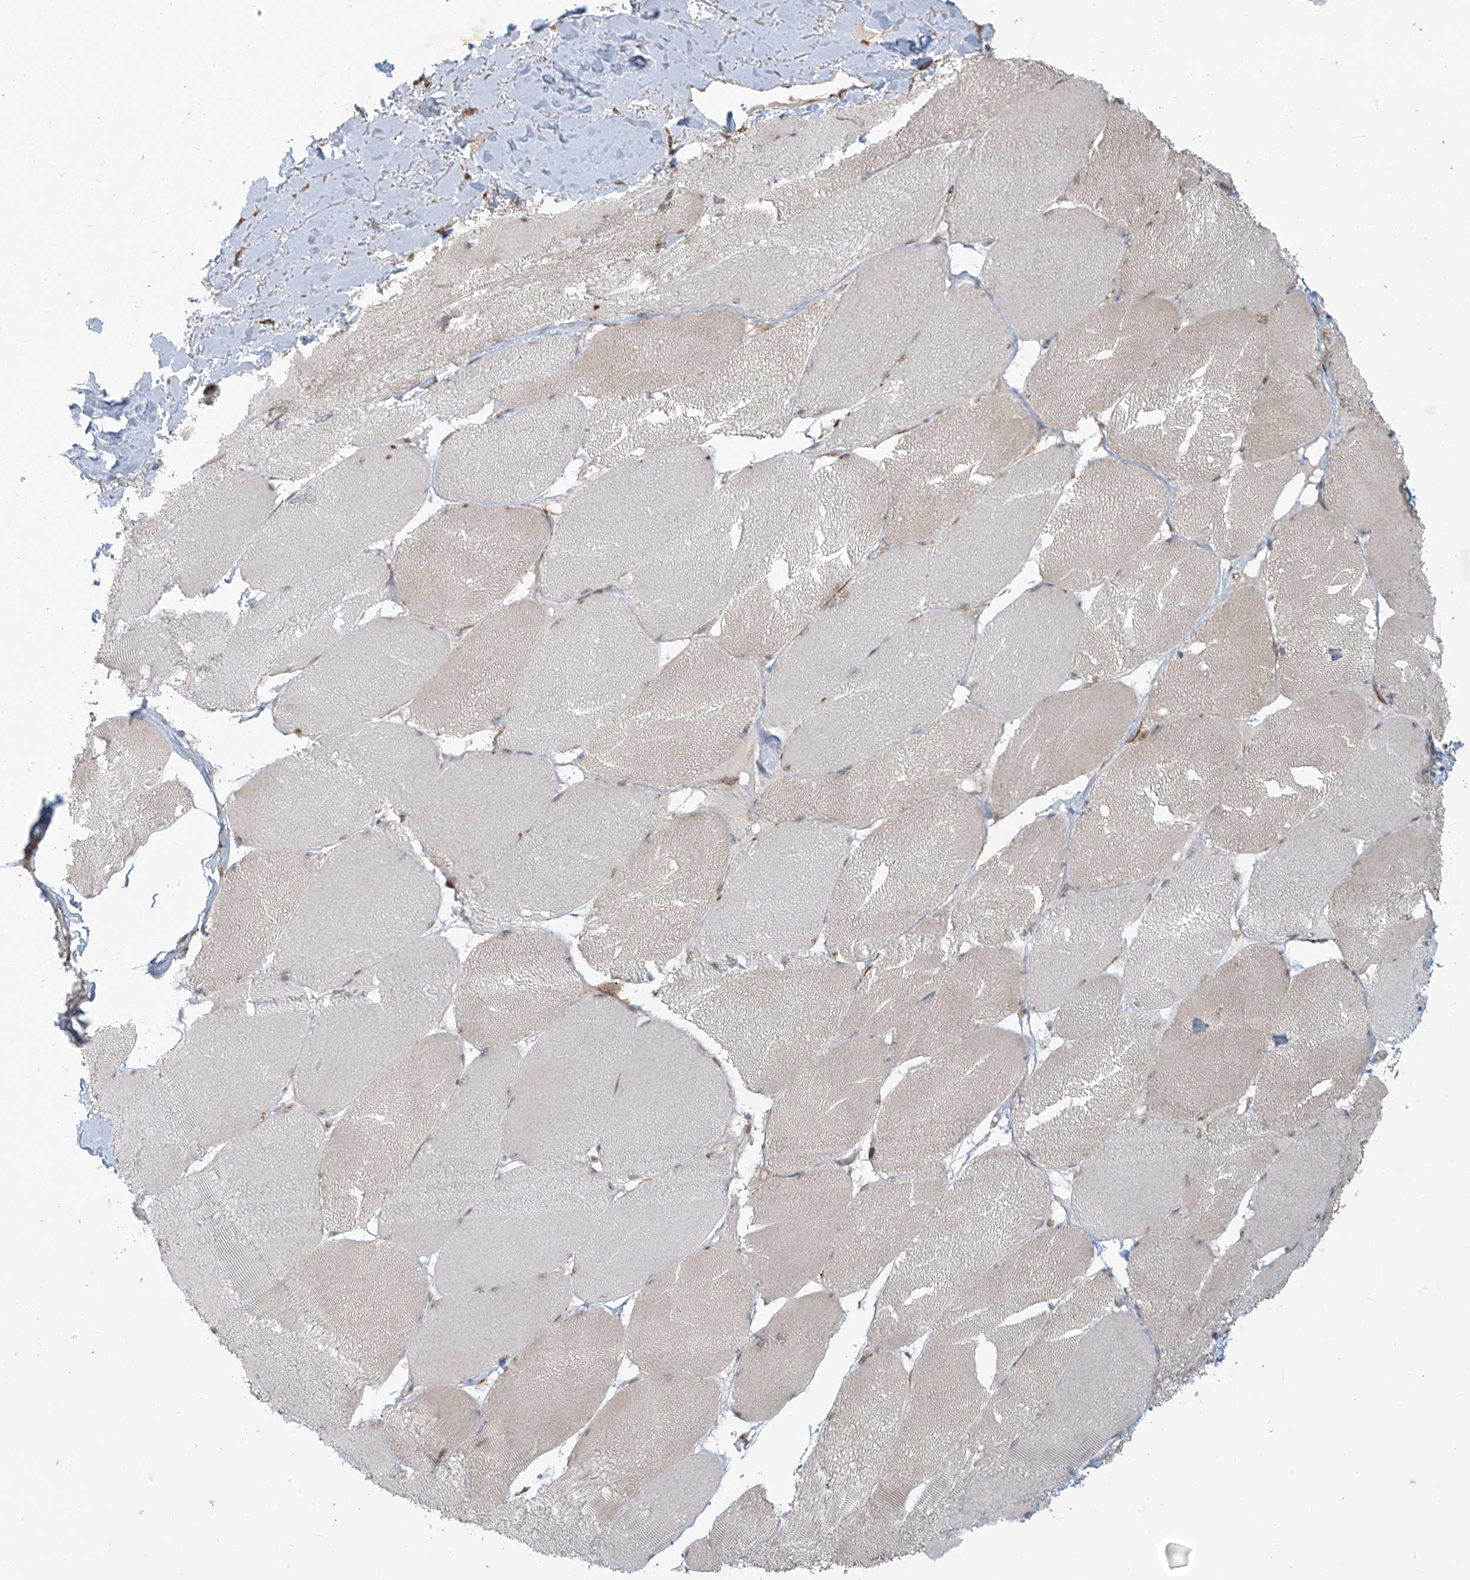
{"staining": {"intensity": "moderate", "quantity": "<25%", "location": "cytoplasmic/membranous,nuclear"}, "tissue": "skeletal muscle", "cell_type": "Myocytes", "image_type": "normal", "snomed": [{"axis": "morphology", "description": "Normal tissue, NOS"}, {"axis": "topography", "description": "Skin"}, {"axis": "topography", "description": "Skeletal muscle"}], "caption": "This is a photomicrograph of immunohistochemistry (IHC) staining of unremarkable skeletal muscle, which shows moderate expression in the cytoplasmic/membranous,nuclear of myocytes.", "gene": "PLEKHM3", "patient": {"sex": "male", "age": 83}}